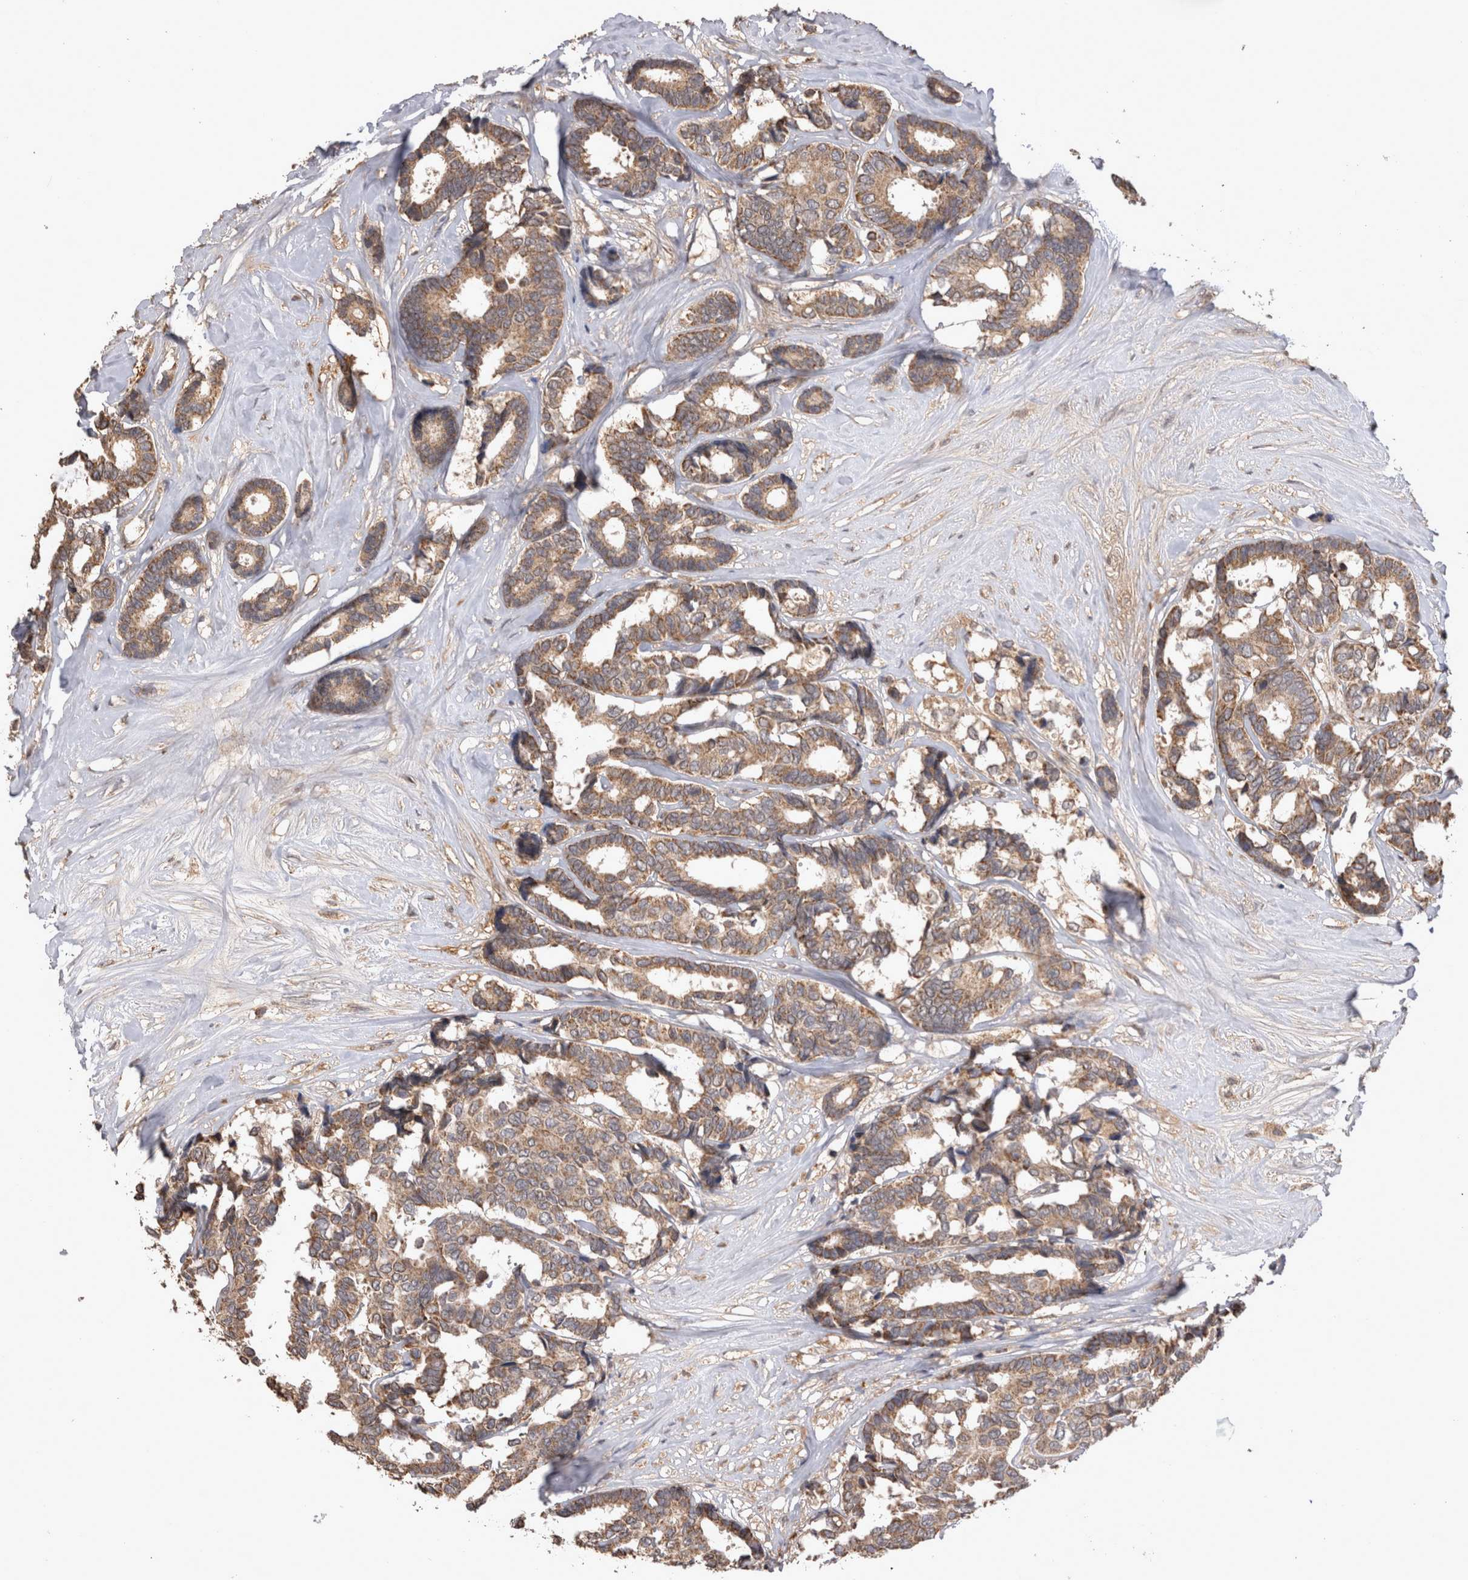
{"staining": {"intensity": "weak", "quantity": ">75%", "location": "cytoplasmic/membranous"}, "tissue": "breast cancer", "cell_type": "Tumor cells", "image_type": "cancer", "snomed": [{"axis": "morphology", "description": "Duct carcinoma"}, {"axis": "topography", "description": "Breast"}], "caption": "This image demonstrates invasive ductal carcinoma (breast) stained with immunohistochemistry (IHC) to label a protein in brown. The cytoplasmic/membranous of tumor cells show weak positivity for the protein. Nuclei are counter-stained blue.", "gene": "PREP", "patient": {"sex": "female", "age": 87}}